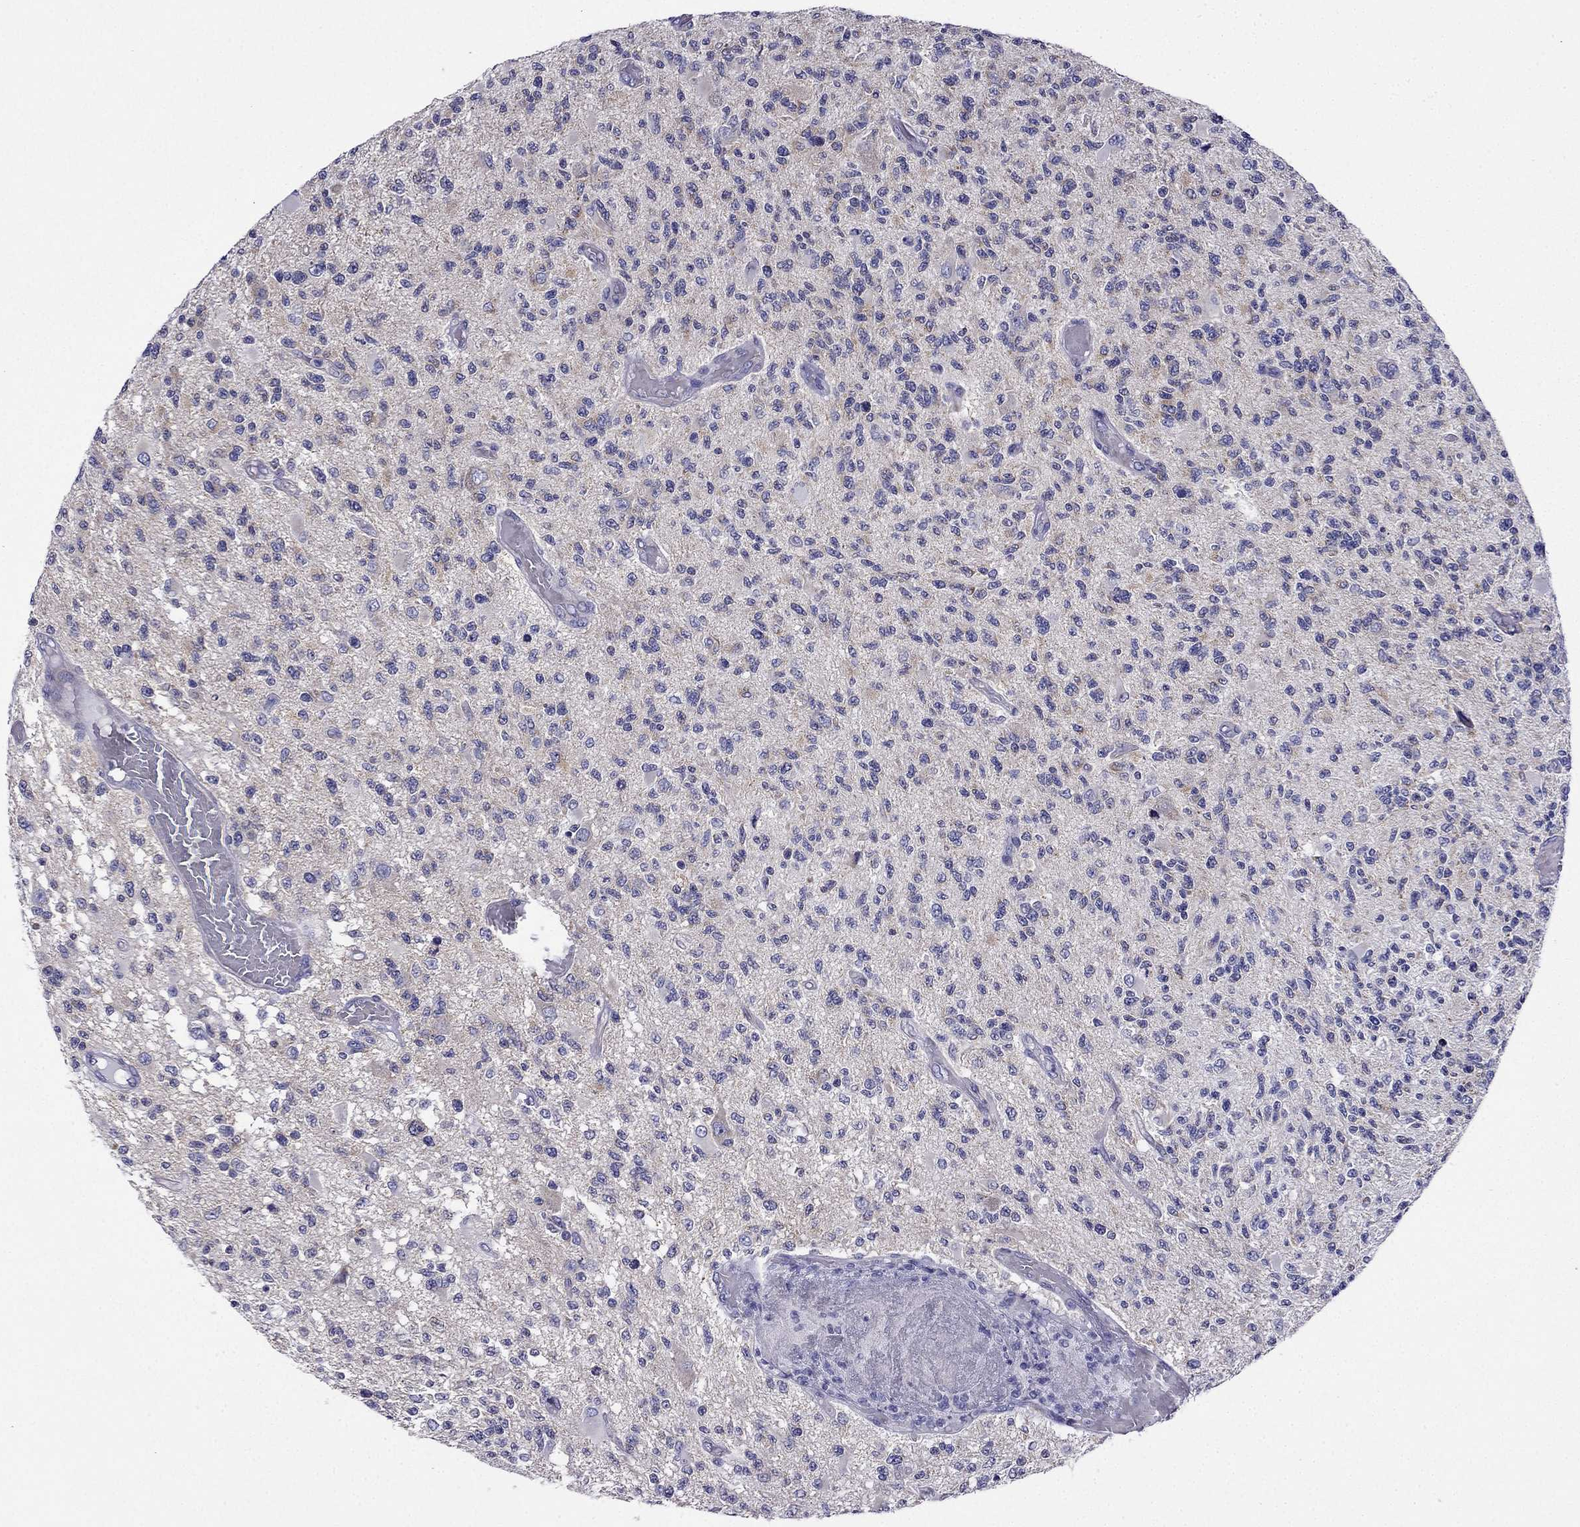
{"staining": {"intensity": "weak", "quantity": "<25%", "location": "cytoplasmic/membranous"}, "tissue": "glioma", "cell_type": "Tumor cells", "image_type": "cancer", "snomed": [{"axis": "morphology", "description": "Glioma, malignant, High grade"}, {"axis": "topography", "description": "Brain"}], "caption": "Immunohistochemistry photomicrograph of human malignant glioma (high-grade) stained for a protein (brown), which shows no staining in tumor cells.", "gene": "KIF5A", "patient": {"sex": "female", "age": 63}}